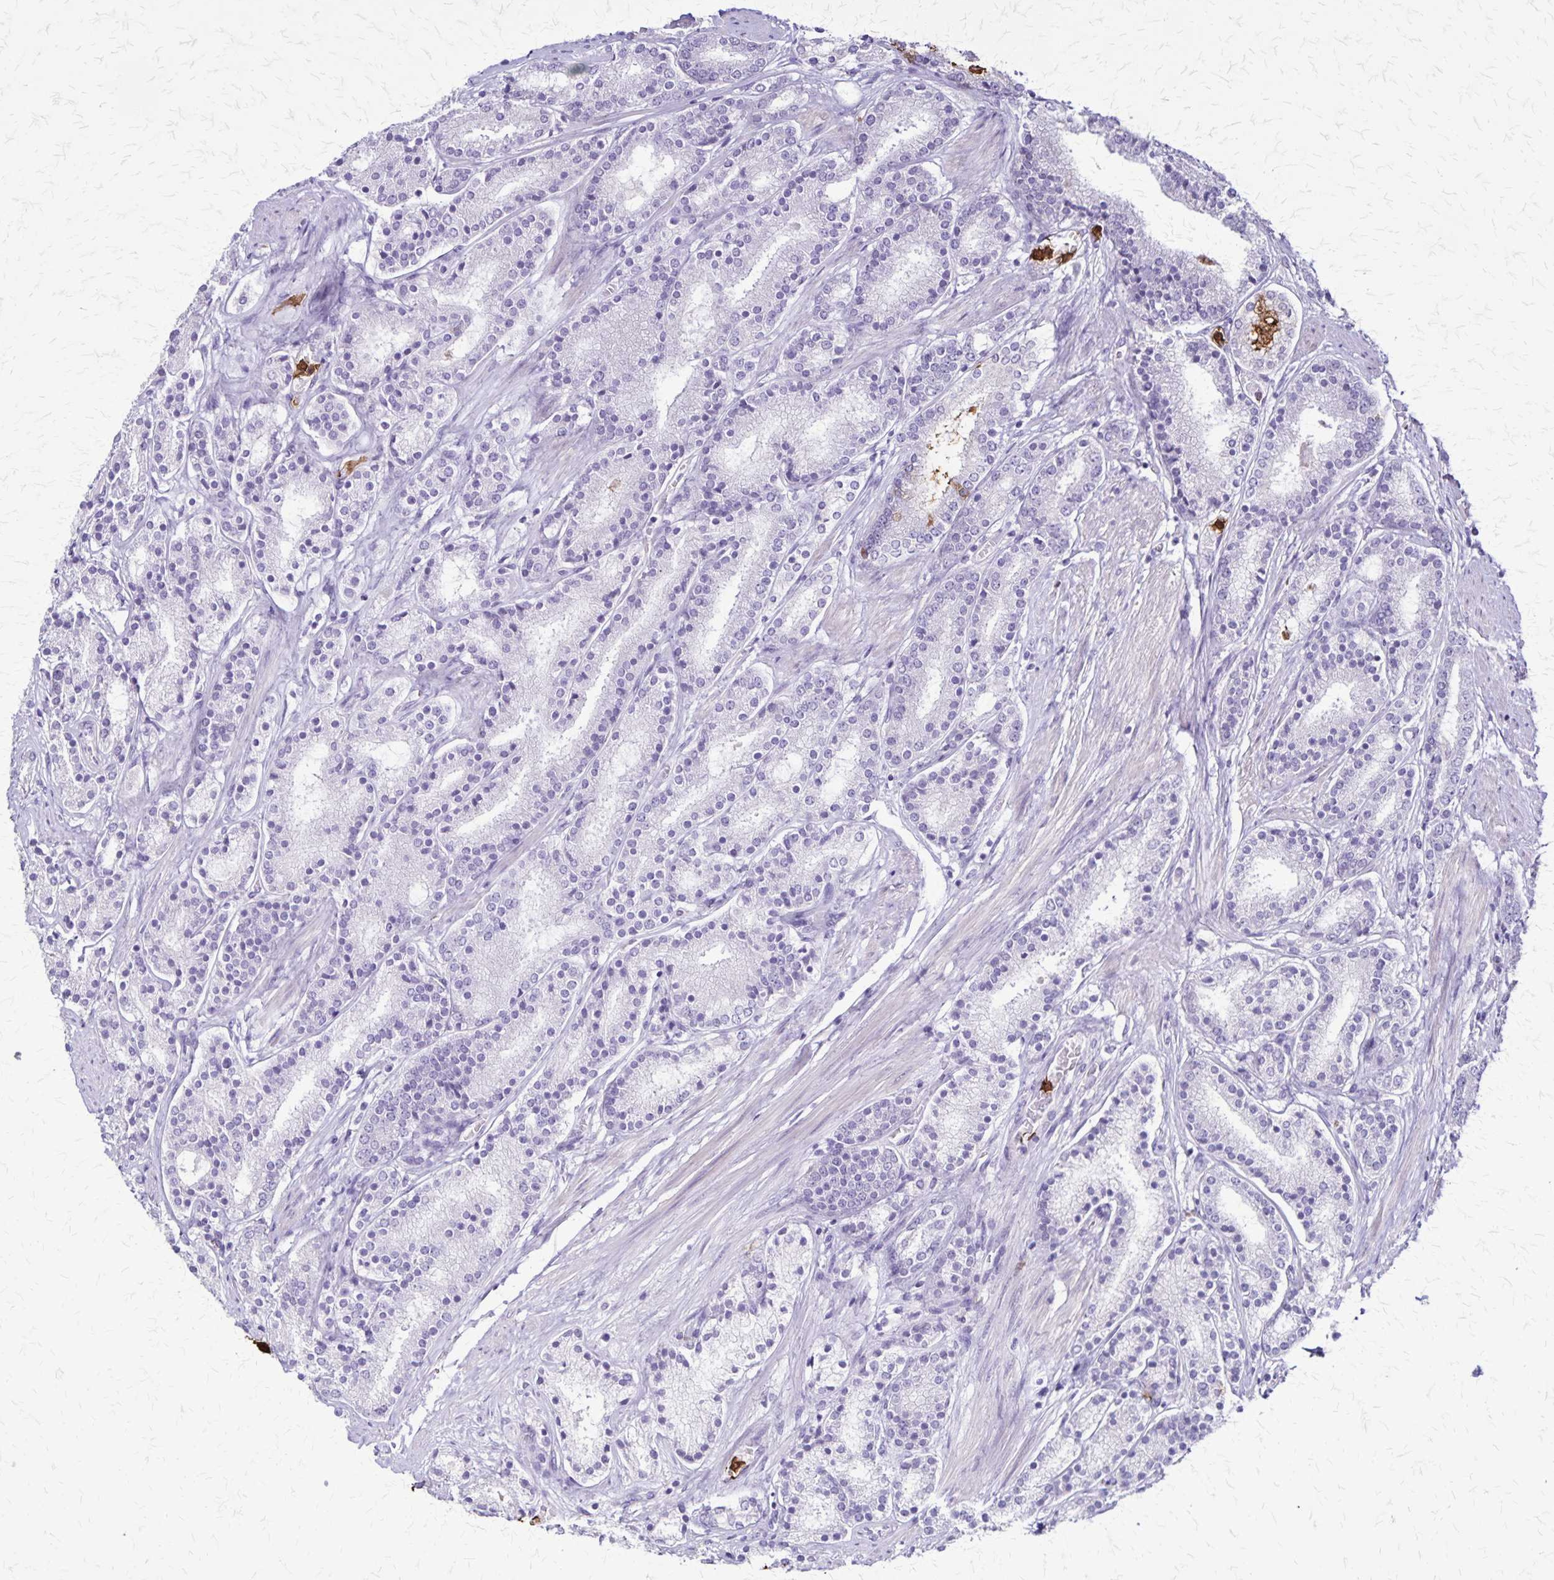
{"staining": {"intensity": "negative", "quantity": "none", "location": "none"}, "tissue": "prostate cancer", "cell_type": "Tumor cells", "image_type": "cancer", "snomed": [{"axis": "morphology", "description": "Adenocarcinoma, High grade"}, {"axis": "topography", "description": "Prostate"}], "caption": "Tumor cells are negative for brown protein staining in prostate adenocarcinoma (high-grade).", "gene": "ULBP3", "patient": {"sex": "male", "age": 63}}